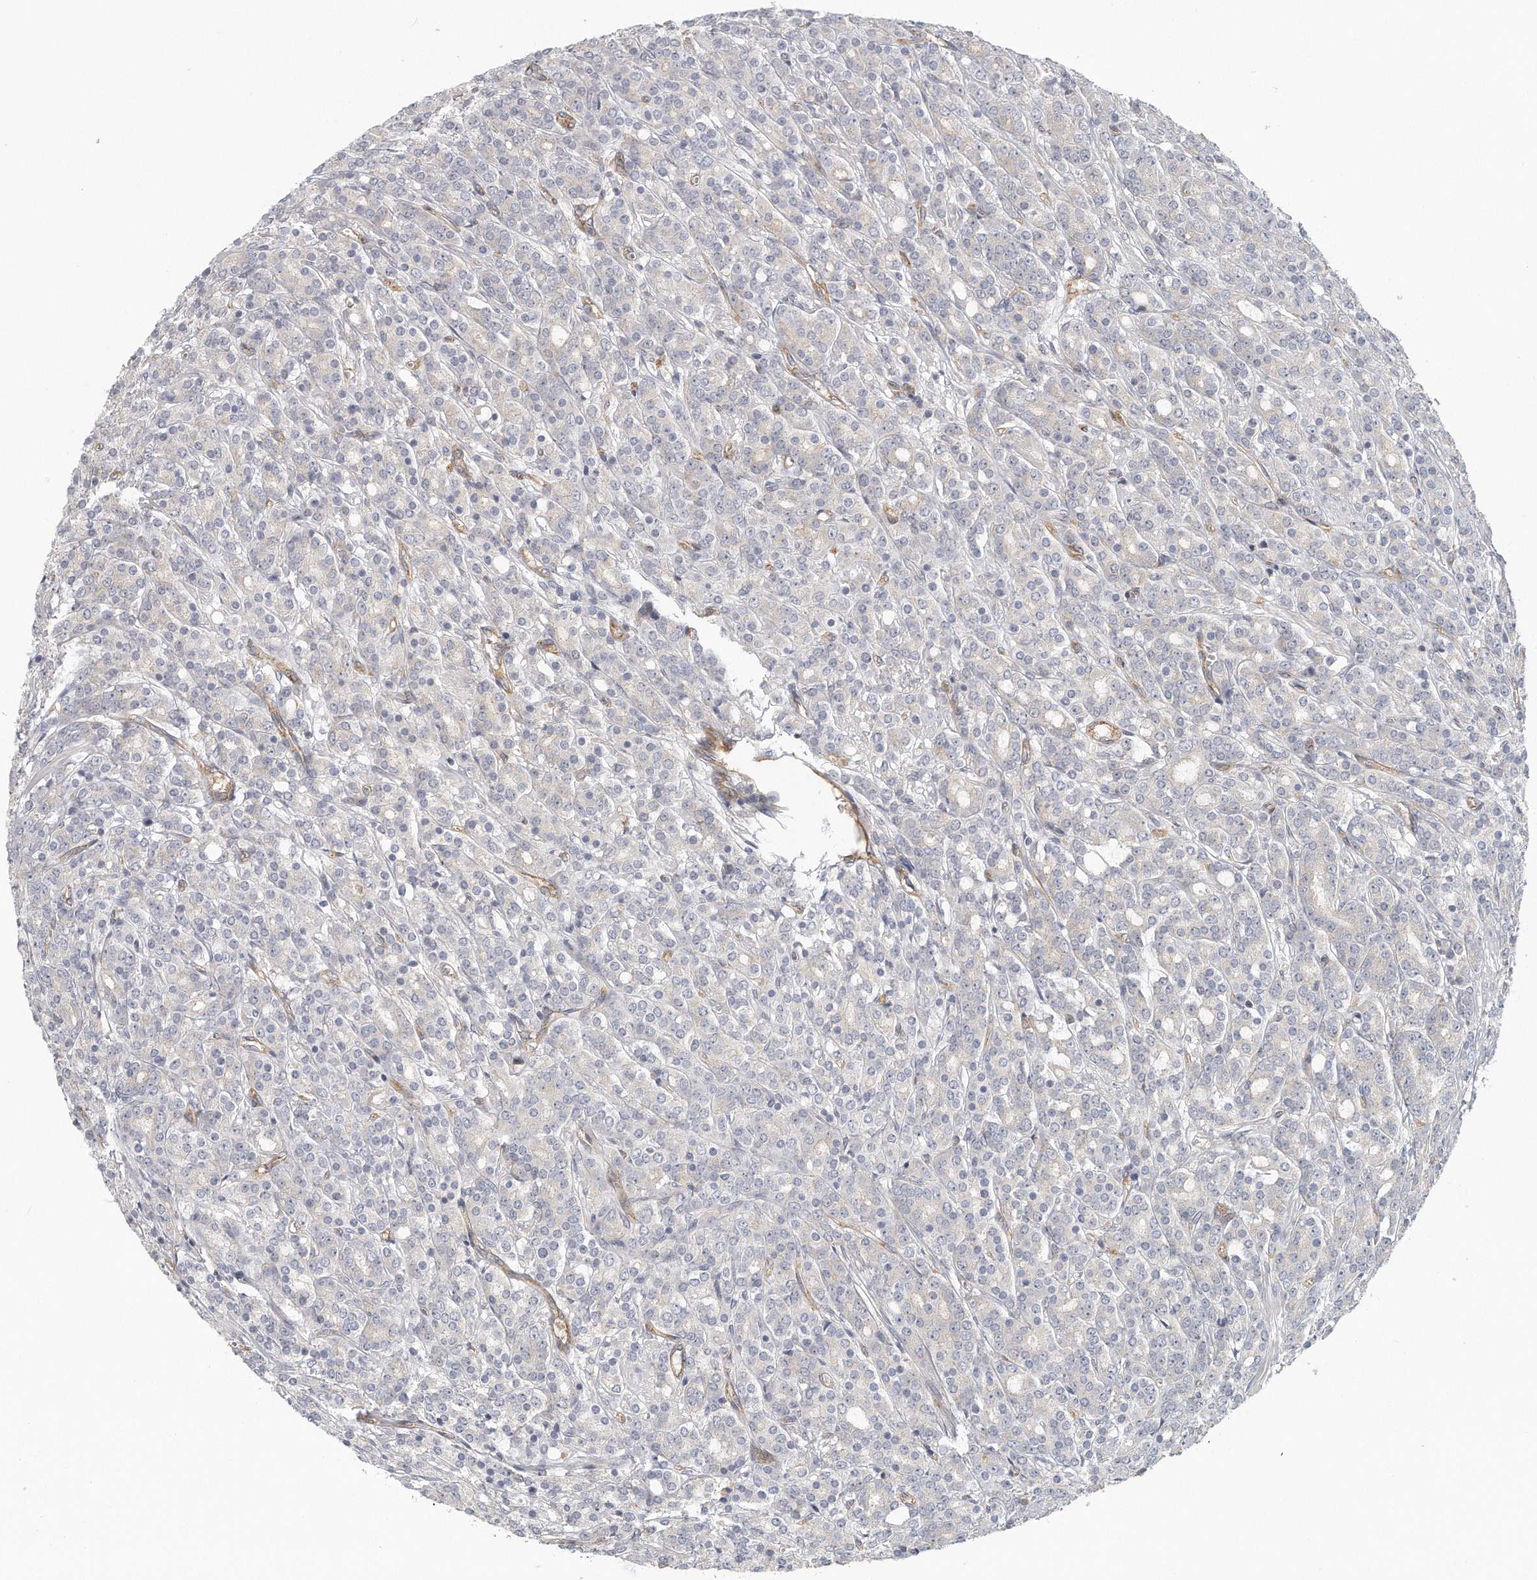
{"staining": {"intensity": "negative", "quantity": "none", "location": "none"}, "tissue": "prostate cancer", "cell_type": "Tumor cells", "image_type": "cancer", "snomed": [{"axis": "morphology", "description": "Adenocarcinoma, High grade"}, {"axis": "topography", "description": "Prostate"}], "caption": "This is an immunohistochemistry (IHC) histopathology image of human prostate cancer. There is no staining in tumor cells.", "gene": "MTERF4", "patient": {"sex": "male", "age": 62}}